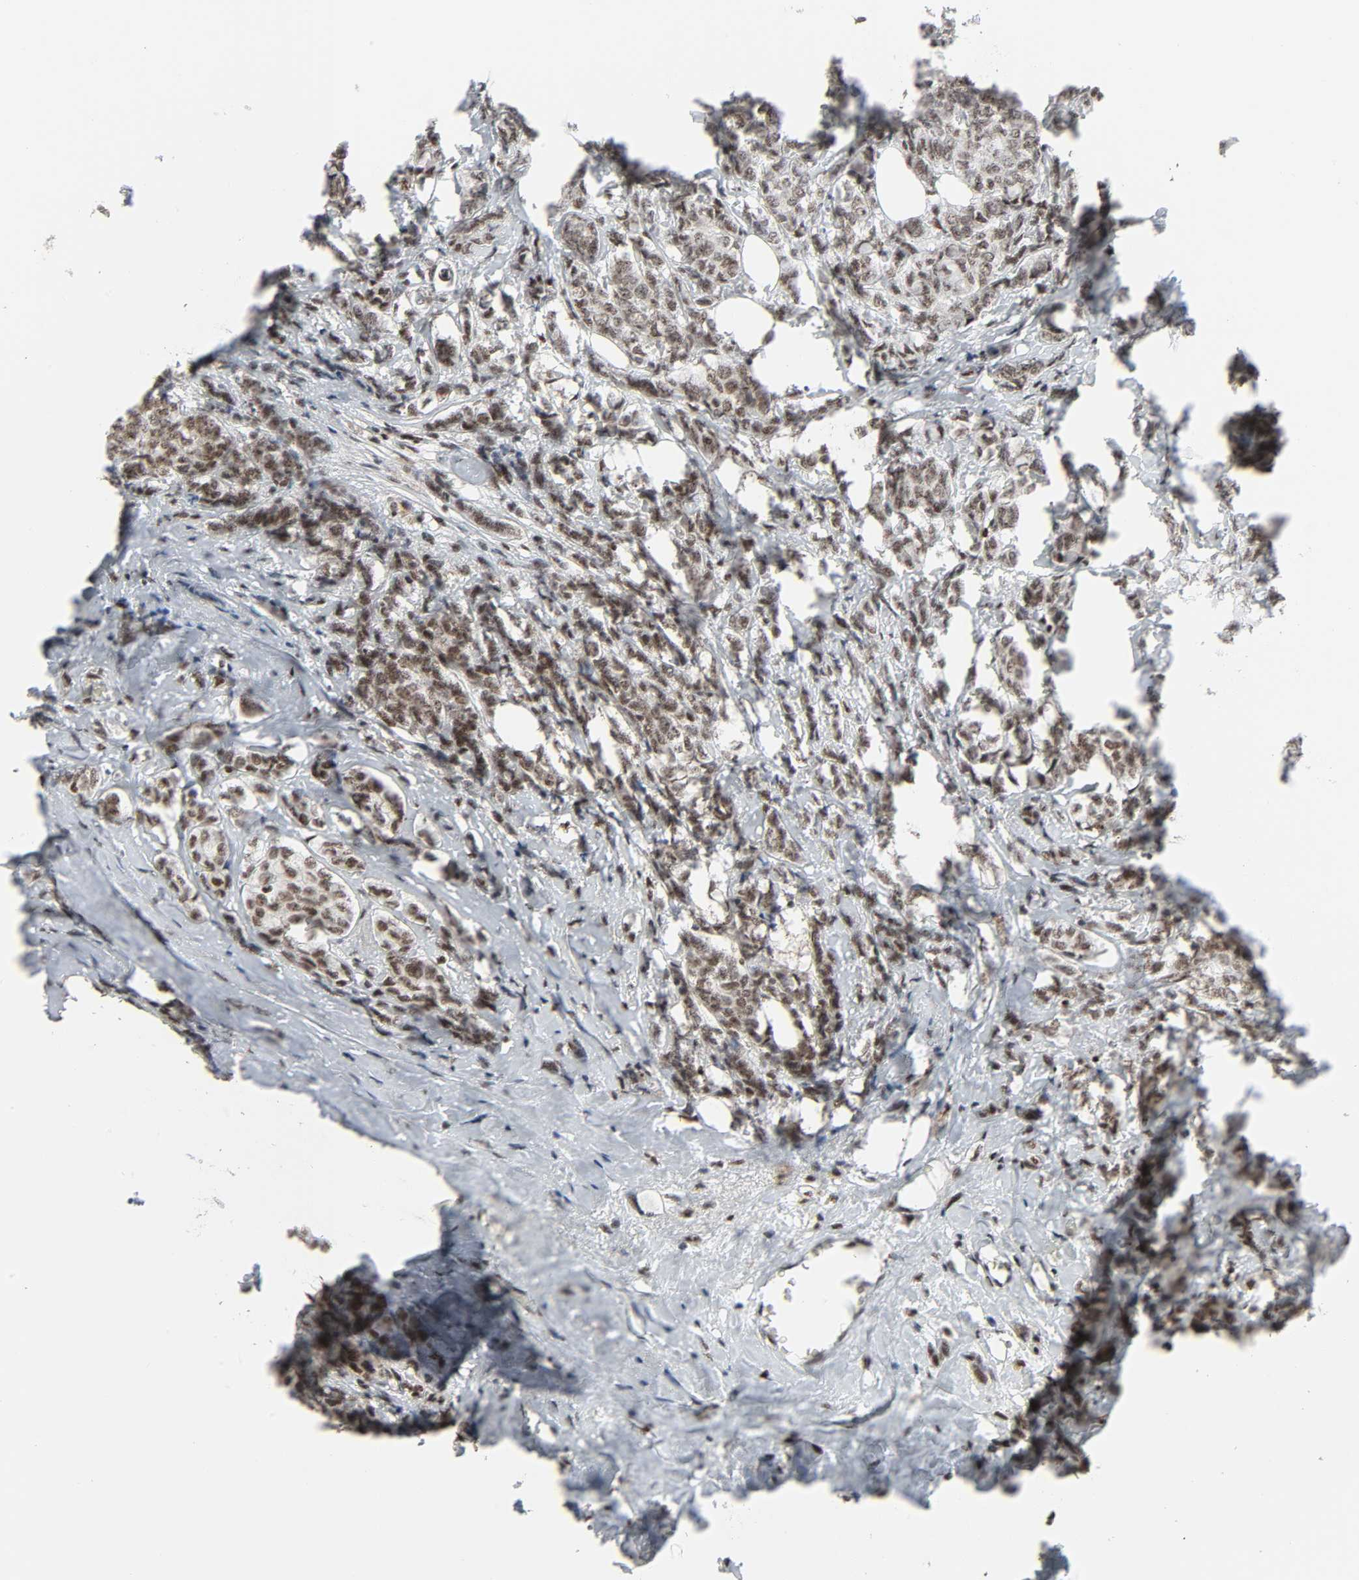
{"staining": {"intensity": "weak", "quantity": ">75%", "location": "nuclear"}, "tissue": "breast cancer", "cell_type": "Tumor cells", "image_type": "cancer", "snomed": [{"axis": "morphology", "description": "Lobular carcinoma"}, {"axis": "topography", "description": "Breast"}], "caption": "Protein staining reveals weak nuclear expression in approximately >75% of tumor cells in breast cancer. (brown staining indicates protein expression, while blue staining denotes nuclei).", "gene": "CDK7", "patient": {"sex": "female", "age": 60}}